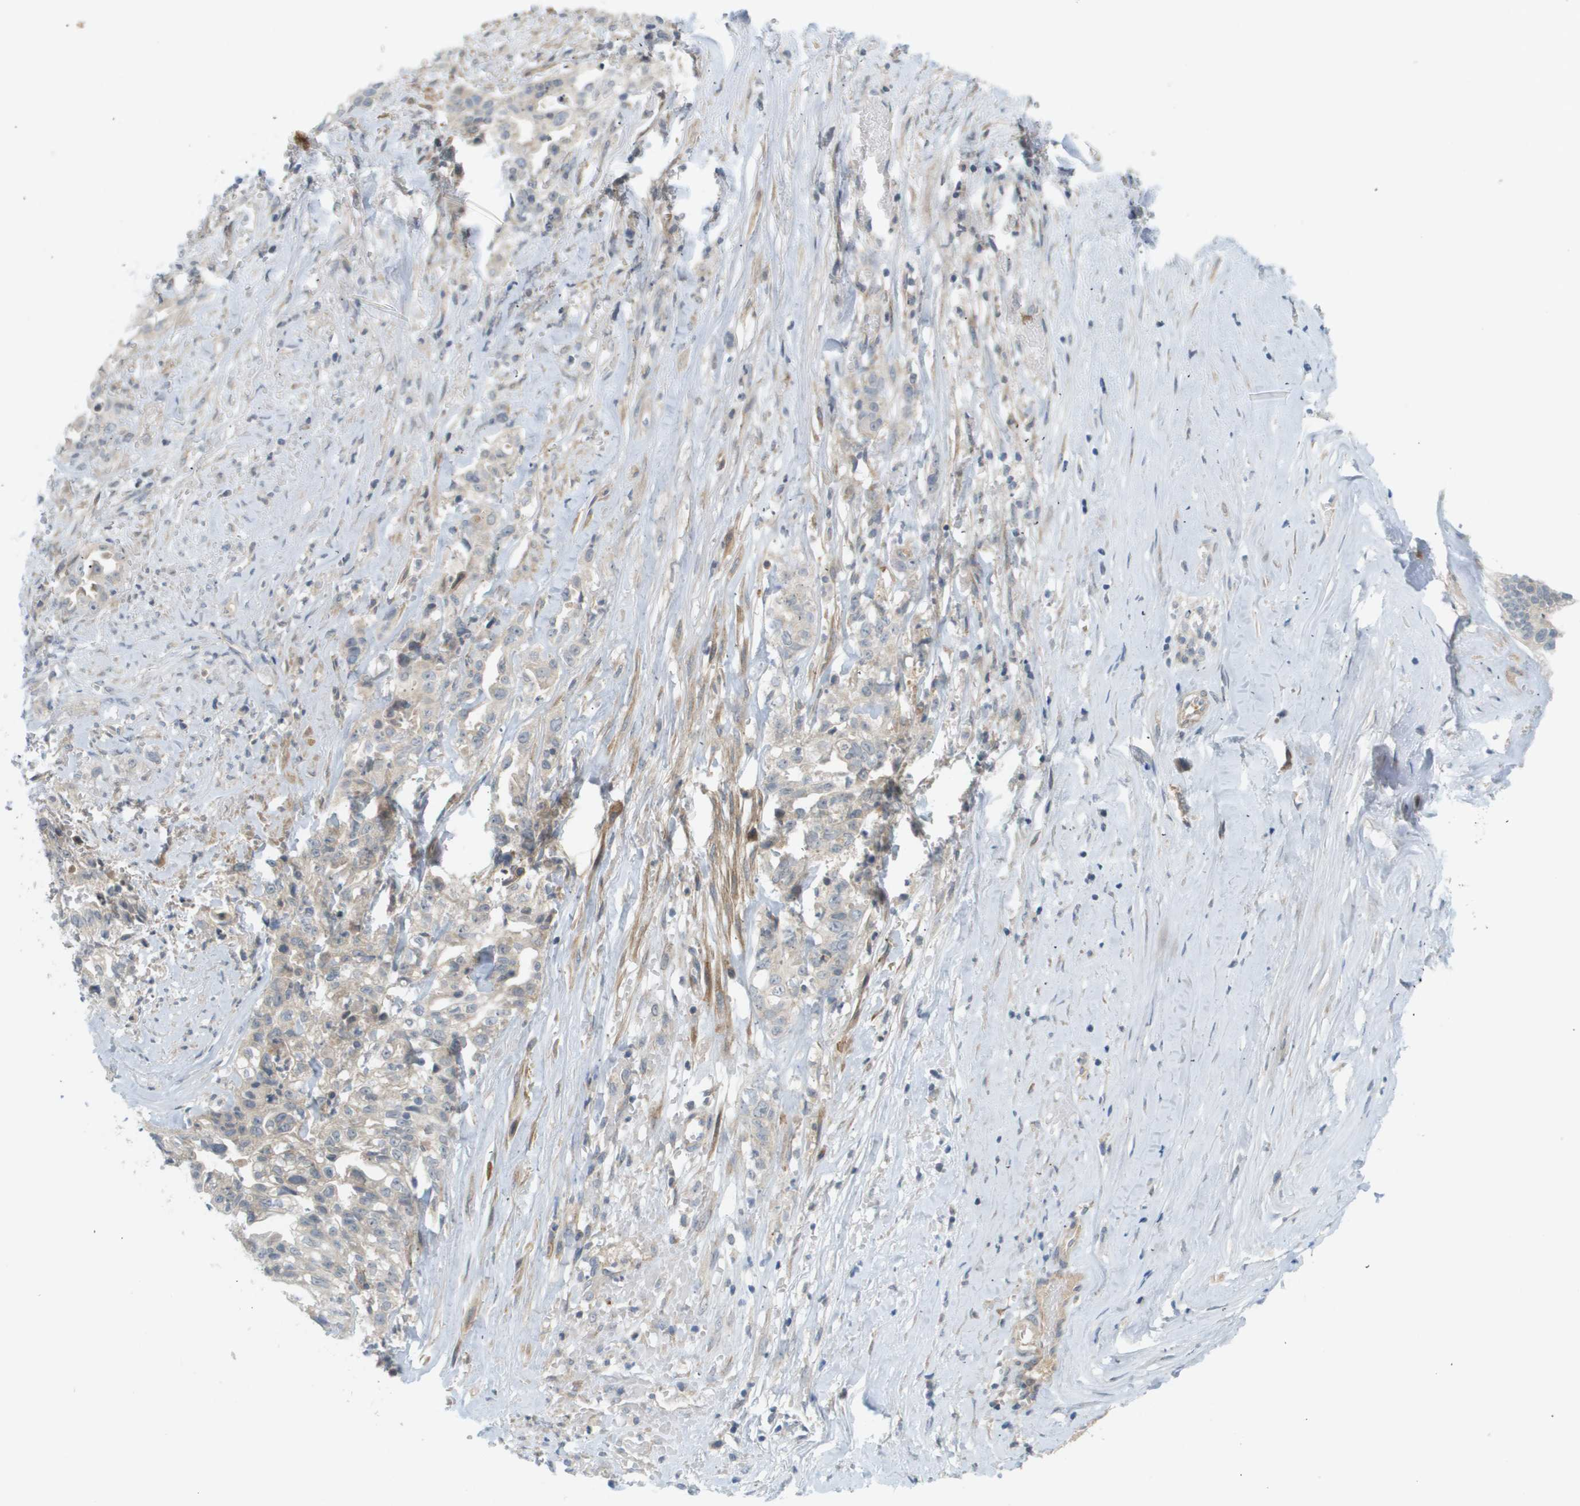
{"staining": {"intensity": "weak", "quantity": "<25%", "location": "cytoplasmic/membranous"}, "tissue": "liver cancer", "cell_type": "Tumor cells", "image_type": "cancer", "snomed": [{"axis": "morphology", "description": "Cholangiocarcinoma"}, {"axis": "topography", "description": "Liver"}], "caption": "High power microscopy histopathology image of an immunohistochemistry image of cholangiocarcinoma (liver), revealing no significant positivity in tumor cells.", "gene": "PROC", "patient": {"sex": "female", "age": 70}}